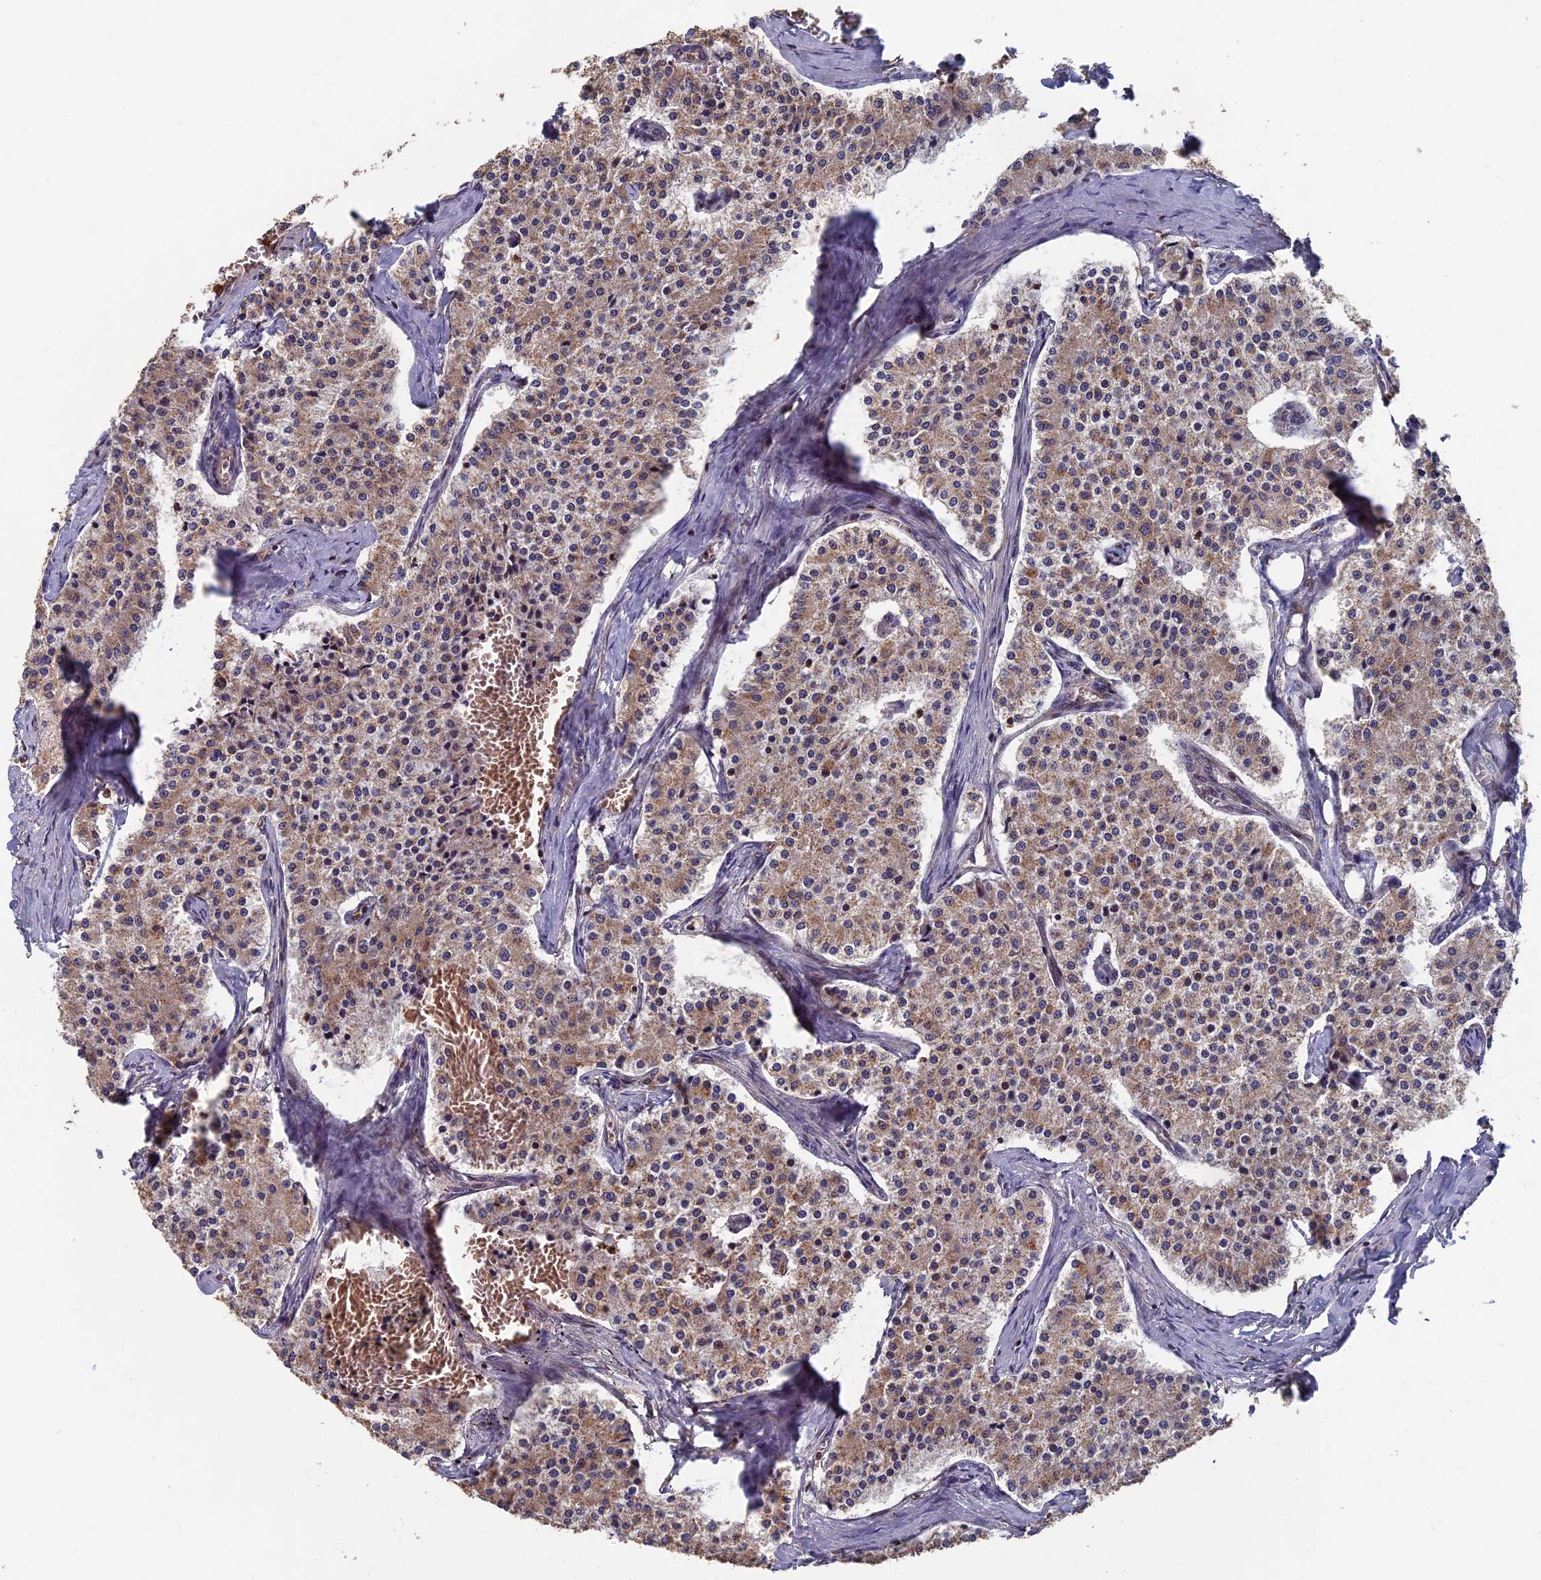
{"staining": {"intensity": "moderate", "quantity": ">75%", "location": "cytoplasmic/membranous"}, "tissue": "carcinoid", "cell_type": "Tumor cells", "image_type": "cancer", "snomed": [{"axis": "morphology", "description": "Carcinoid, malignant, NOS"}, {"axis": "topography", "description": "Colon"}], "caption": "Carcinoid (malignant) stained with a brown dye shows moderate cytoplasmic/membranous positive positivity in approximately >75% of tumor cells.", "gene": "RASGRF1", "patient": {"sex": "female", "age": 52}}